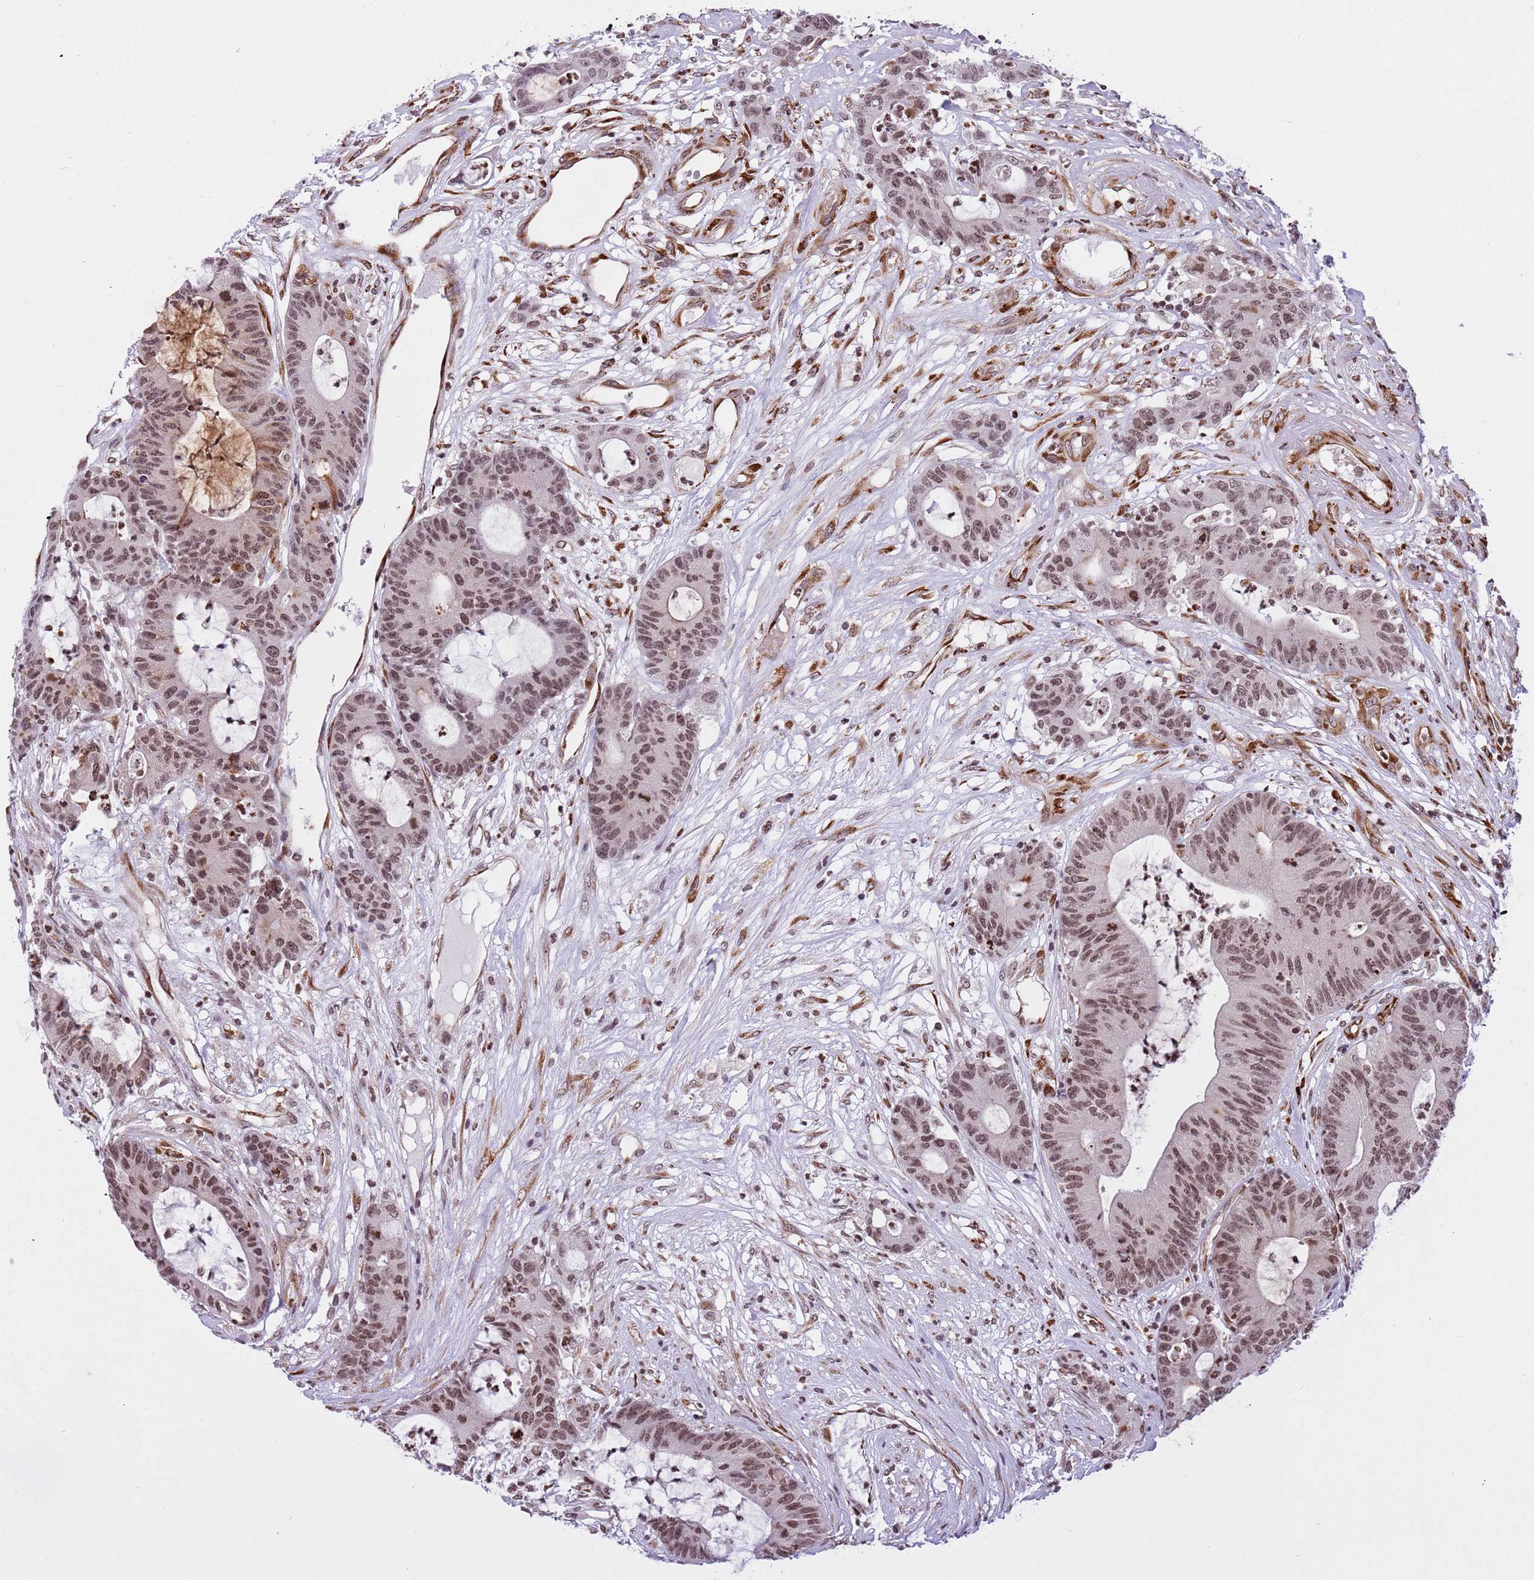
{"staining": {"intensity": "moderate", "quantity": ">75%", "location": "nuclear"}, "tissue": "colorectal cancer", "cell_type": "Tumor cells", "image_type": "cancer", "snomed": [{"axis": "morphology", "description": "Adenocarcinoma, NOS"}, {"axis": "topography", "description": "Colon"}], "caption": "The histopathology image shows a brown stain indicating the presence of a protein in the nuclear of tumor cells in adenocarcinoma (colorectal).", "gene": "NRIP1", "patient": {"sex": "female", "age": 84}}